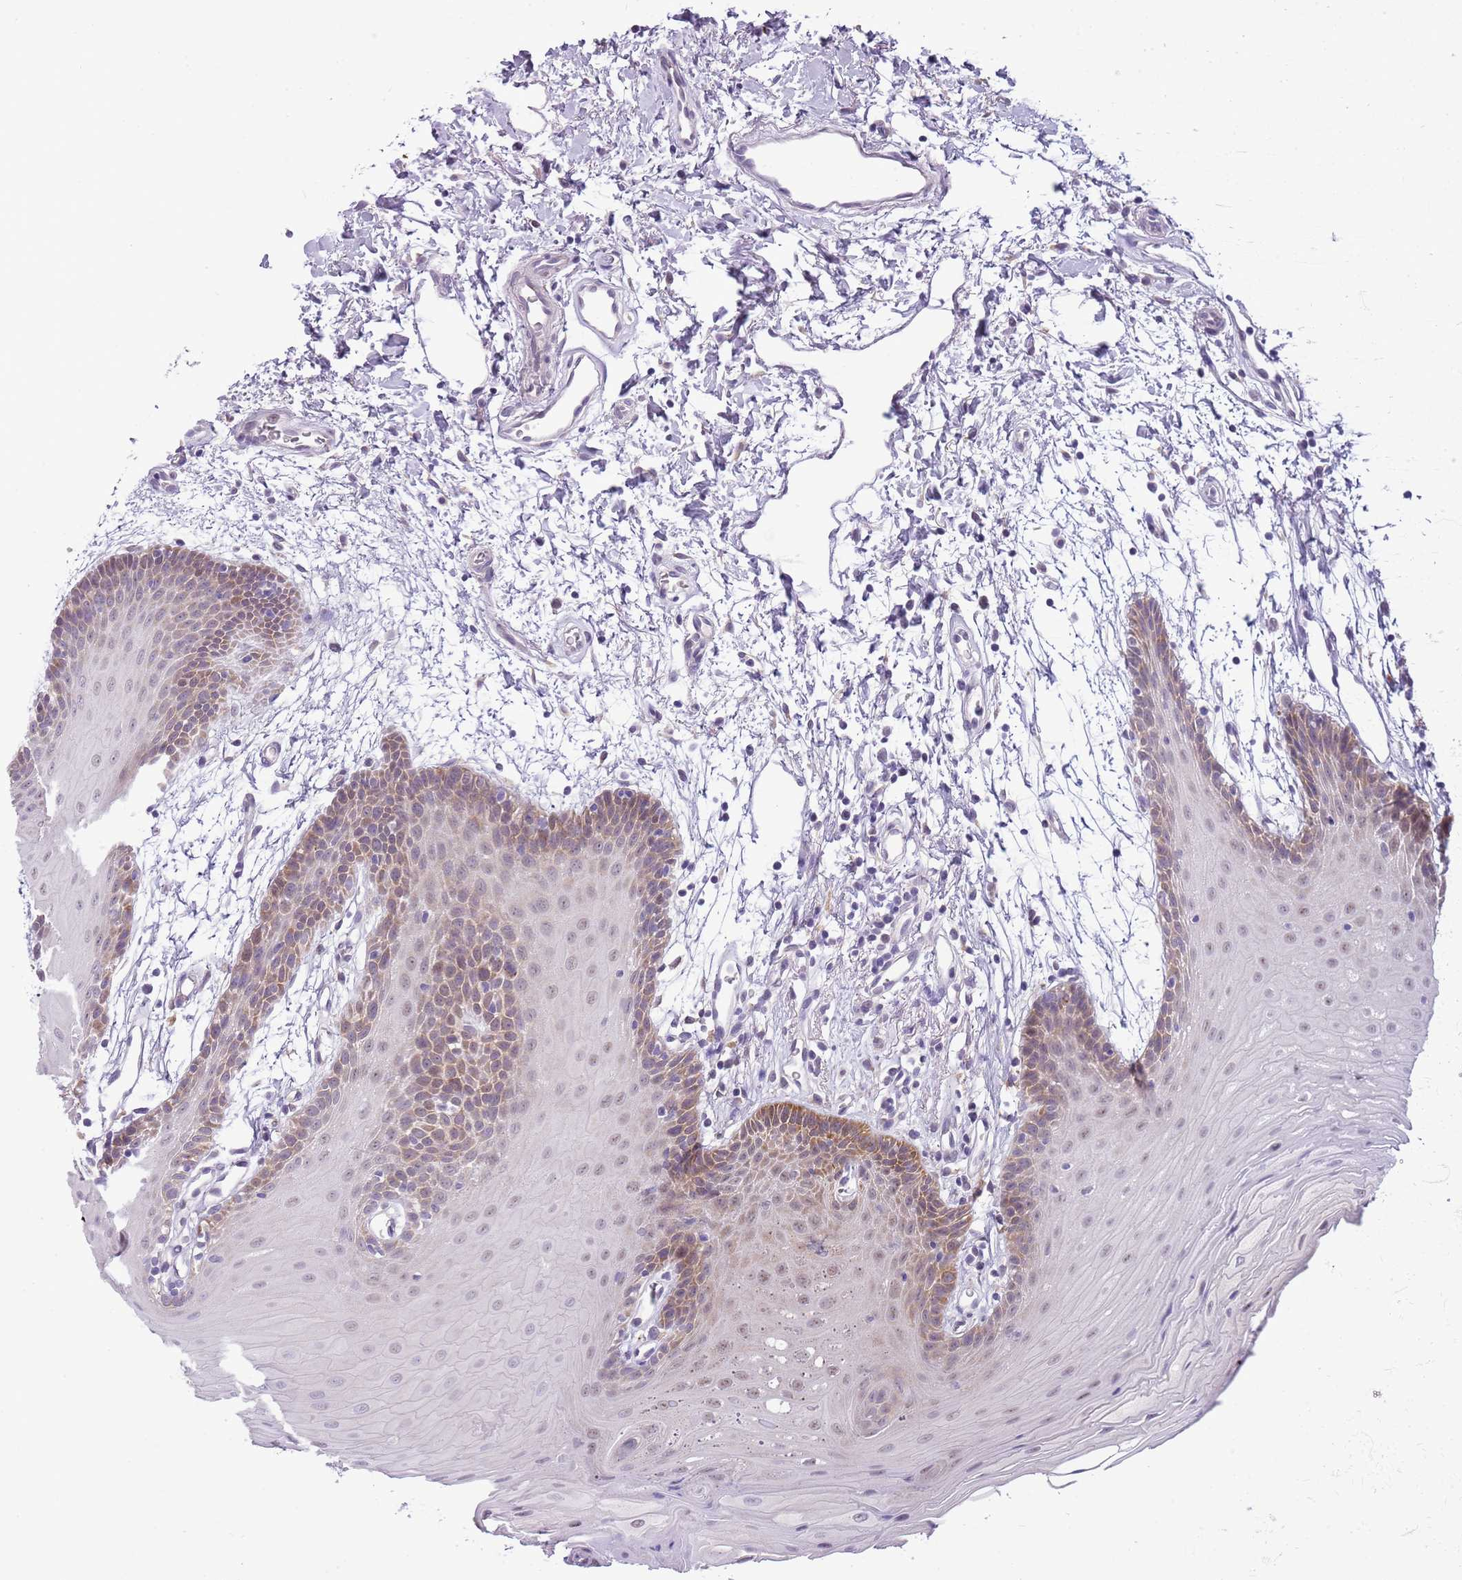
{"staining": {"intensity": "moderate", "quantity": "<25%", "location": "cytoplasmic/membranous"}, "tissue": "oral mucosa", "cell_type": "Squamous epithelial cells", "image_type": "normal", "snomed": [{"axis": "morphology", "description": "Normal tissue, NOS"}, {"axis": "topography", "description": "Skeletal muscle"}, {"axis": "topography", "description": "Oral tissue"}, {"axis": "topography", "description": "Salivary gland"}, {"axis": "topography", "description": "Peripheral nerve tissue"}], "caption": "Oral mucosa stained with a brown dye shows moderate cytoplasmic/membranous positive staining in about <25% of squamous epithelial cells.", "gene": "FAM120C", "patient": {"sex": "male", "age": 54}}